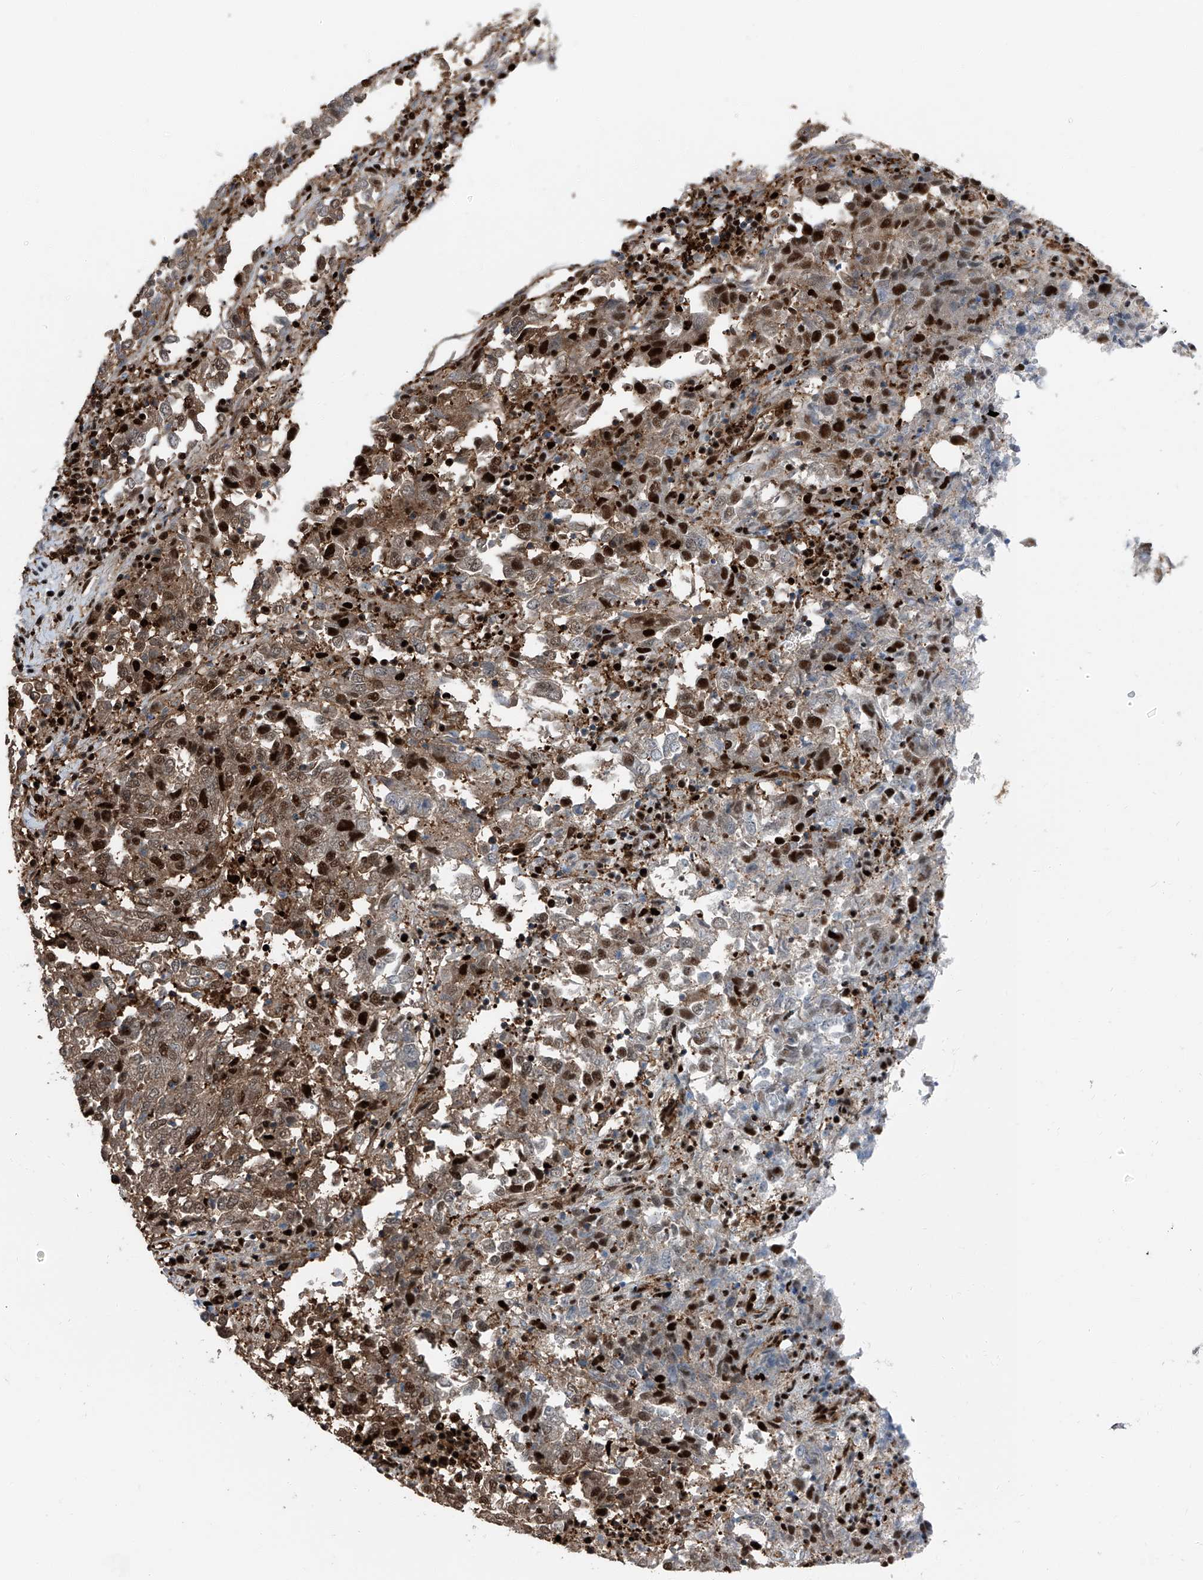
{"staining": {"intensity": "moderate", "quantity": ">75%", "location": "cytoplasmic/membranous,nuclear"}, "tissue": "endometrial cancer", "cell_type": "Tumor cells", "image_type": "cancer", "snomed": [{"axis": "morphology", "description": "Adenocarcinoma, NOS"}, {"axis": "topography", "description": "Endometrium"}], "caption": "This is an image of IHC staining of endometrial cancer (adenocarcinoma), which shows moderate expression in the cytoplasmic/membranous and nuclear of tumor cells.", "gene": "PSMB10", "patient": {"sex": "female", "age": 80}}